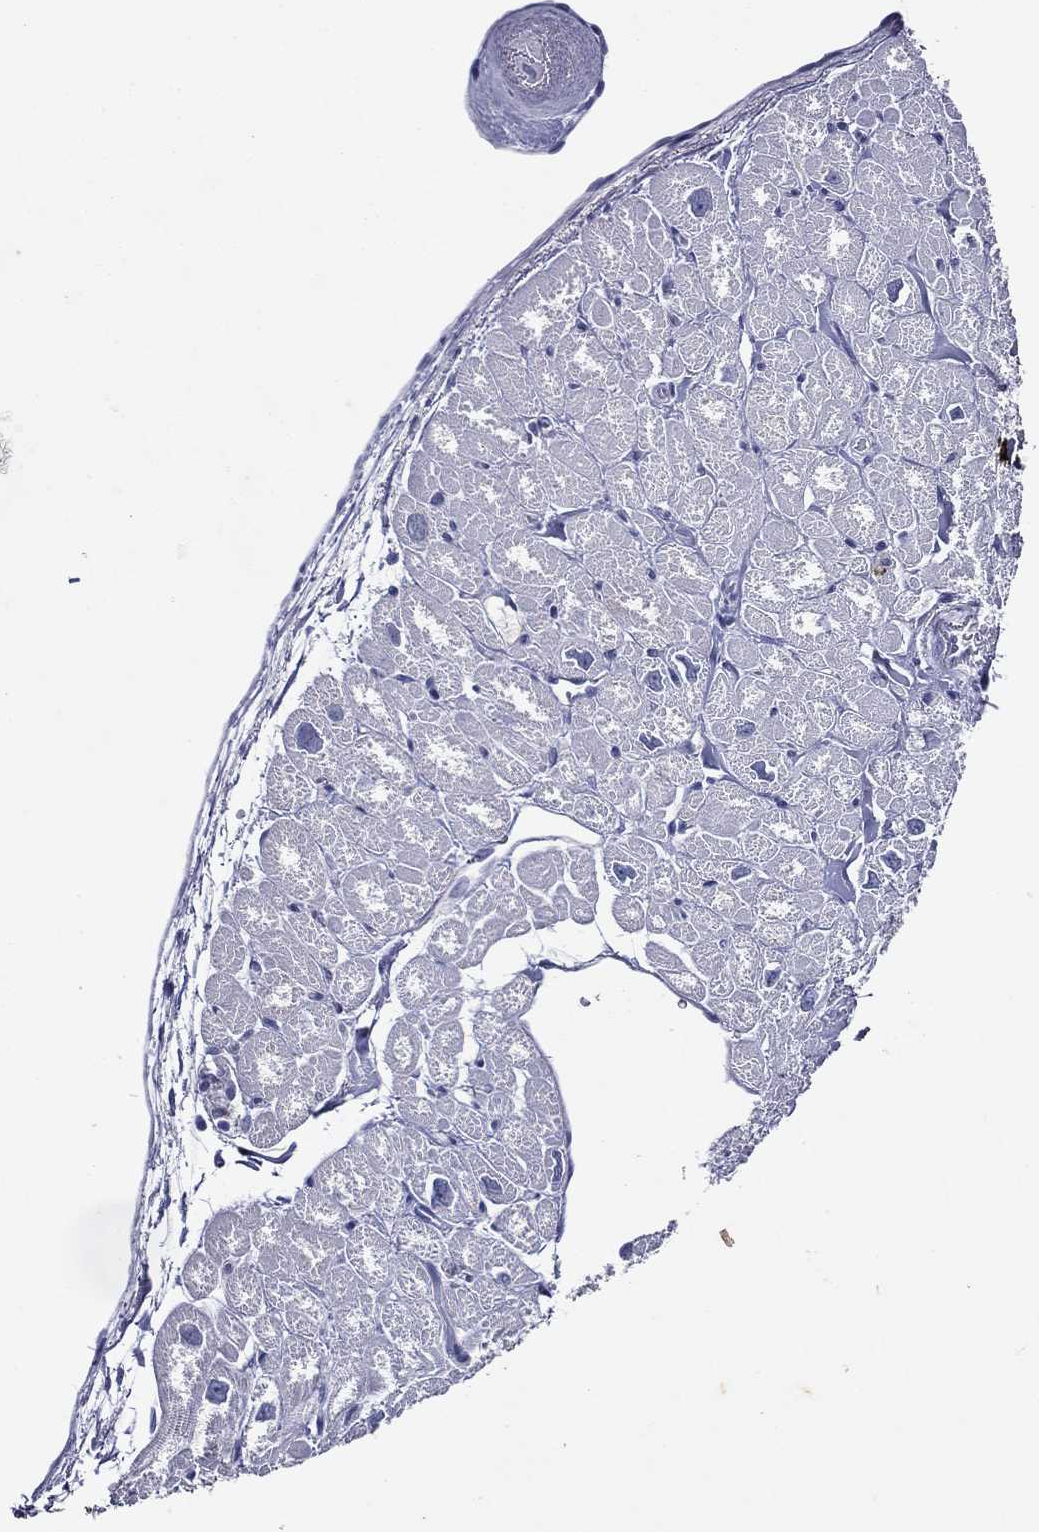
{"staining": {"intensity": "negative", "quantity": "none", "location": "none"}, "tissue": "heart muscle", "cell_type": "Cardiomyocytes", "image_type": "normal", "snomed": [{"axis": "morphology", "description": "Normal tissue, NOS"}, {"axis": "topography", "description": "Heart"}], "caption": "This is an IHC histopathology image of unremarkable human heart muscle. There is no expression in cardiomyocytes.", "gene": "KRT7", "patient": {"sex": "male", "age": 55}}